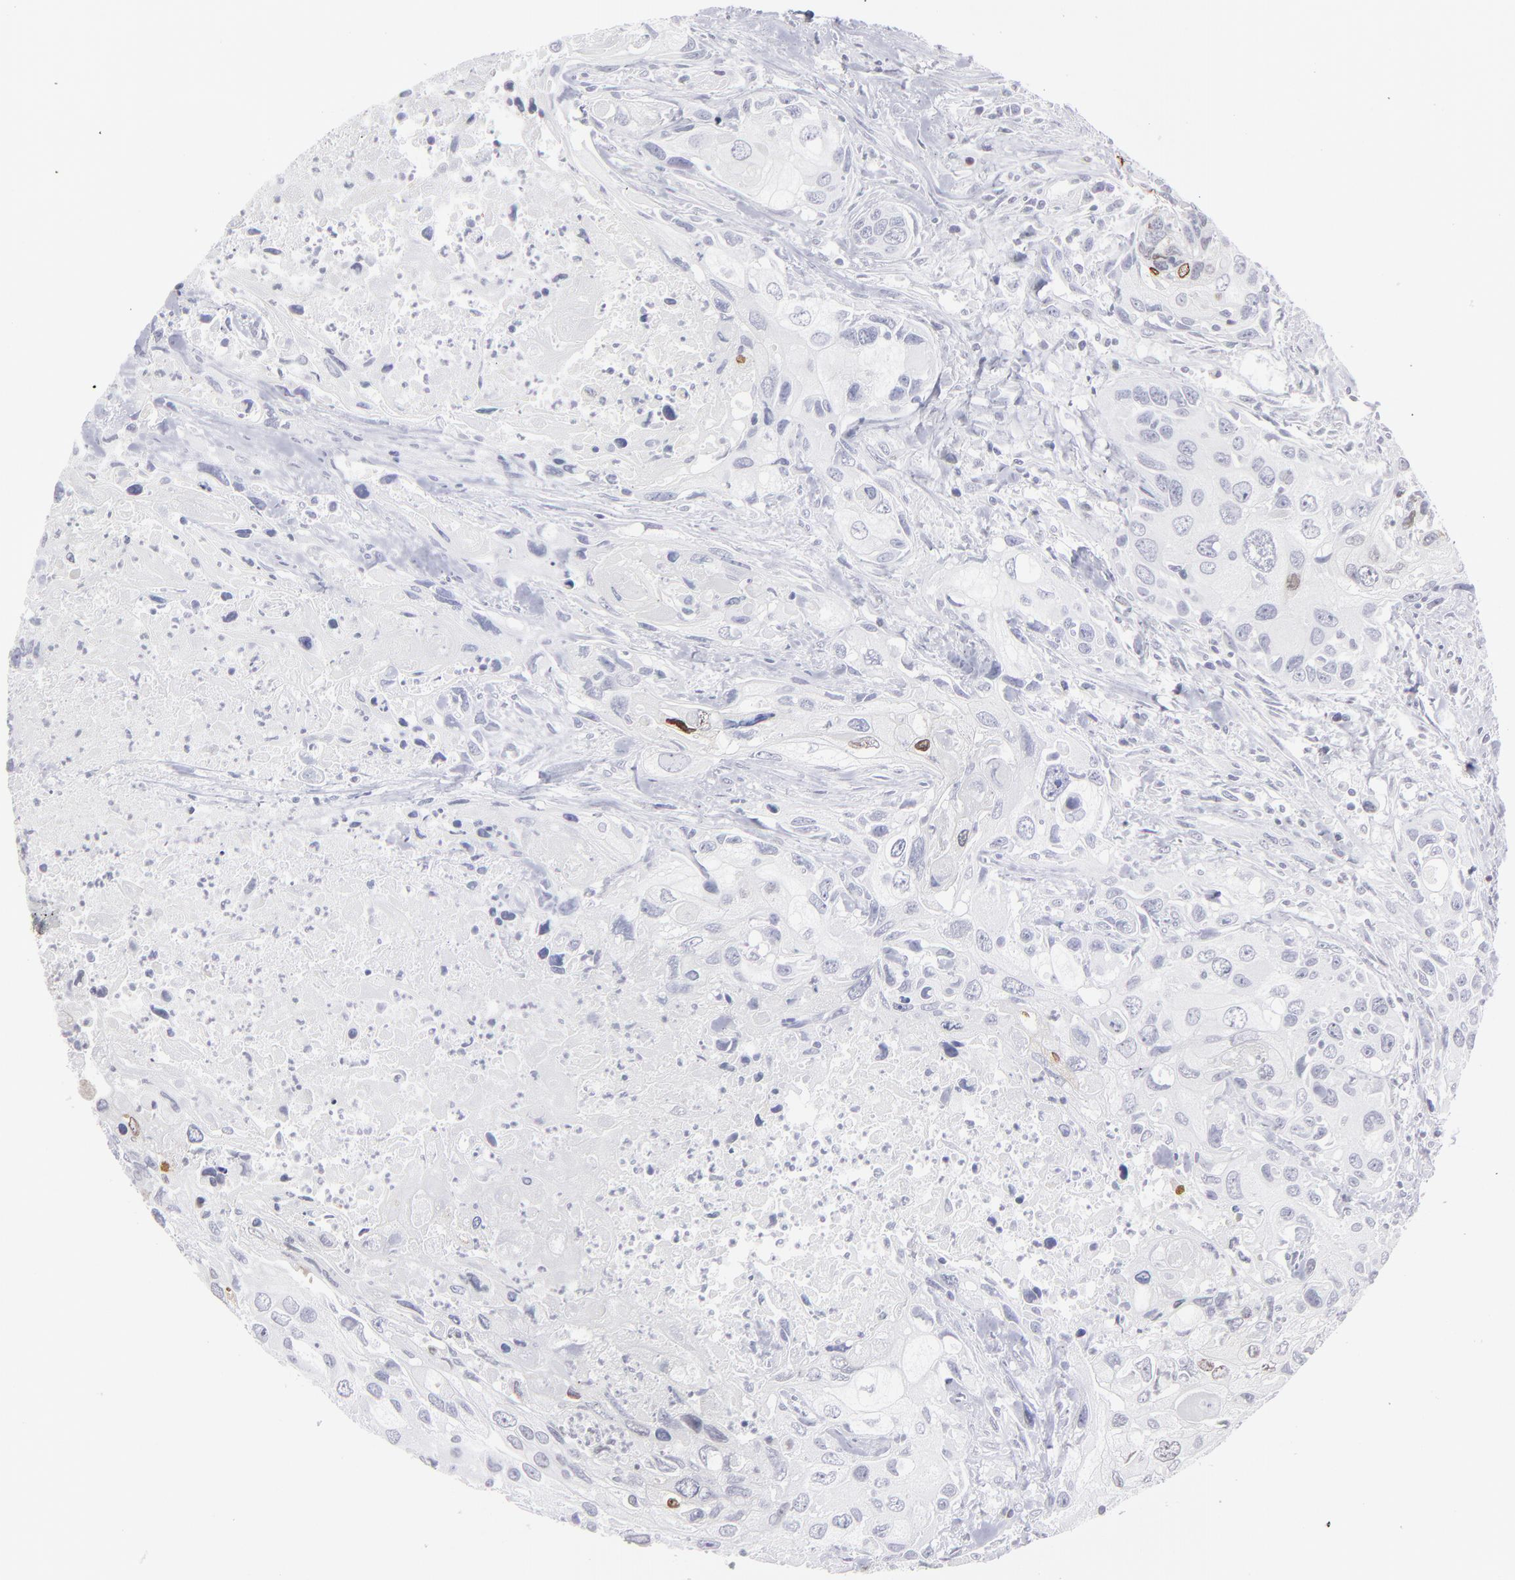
{"staining": {"intensity": "moderate", "quantity": "<25%", "location": "cytoplasmic/membranous,nuclear"}, "tissue": "urothelial cancer", "cell_type": "Tumor cells", "image_type": "cancer", "snomed": [{"axis": "morphology", "description": "Urothelial carcinoma, High grade"}, {"axis": "topography", "description": "Urinary bladder"}], "caption": "High-magnification brightfield microscopy of high-grade urothelial carcinoma stained with DAB (3,3'-diaminobenzidine) (brown) and counterstained with hematoxylin (blue). tumor cells exhibit moderate cytoplasmic/membranous and nuclear positivity is seen in approximately<25% of cells.", "gene": "CADM3", "patient": {"sex": "male", "age": 71}}